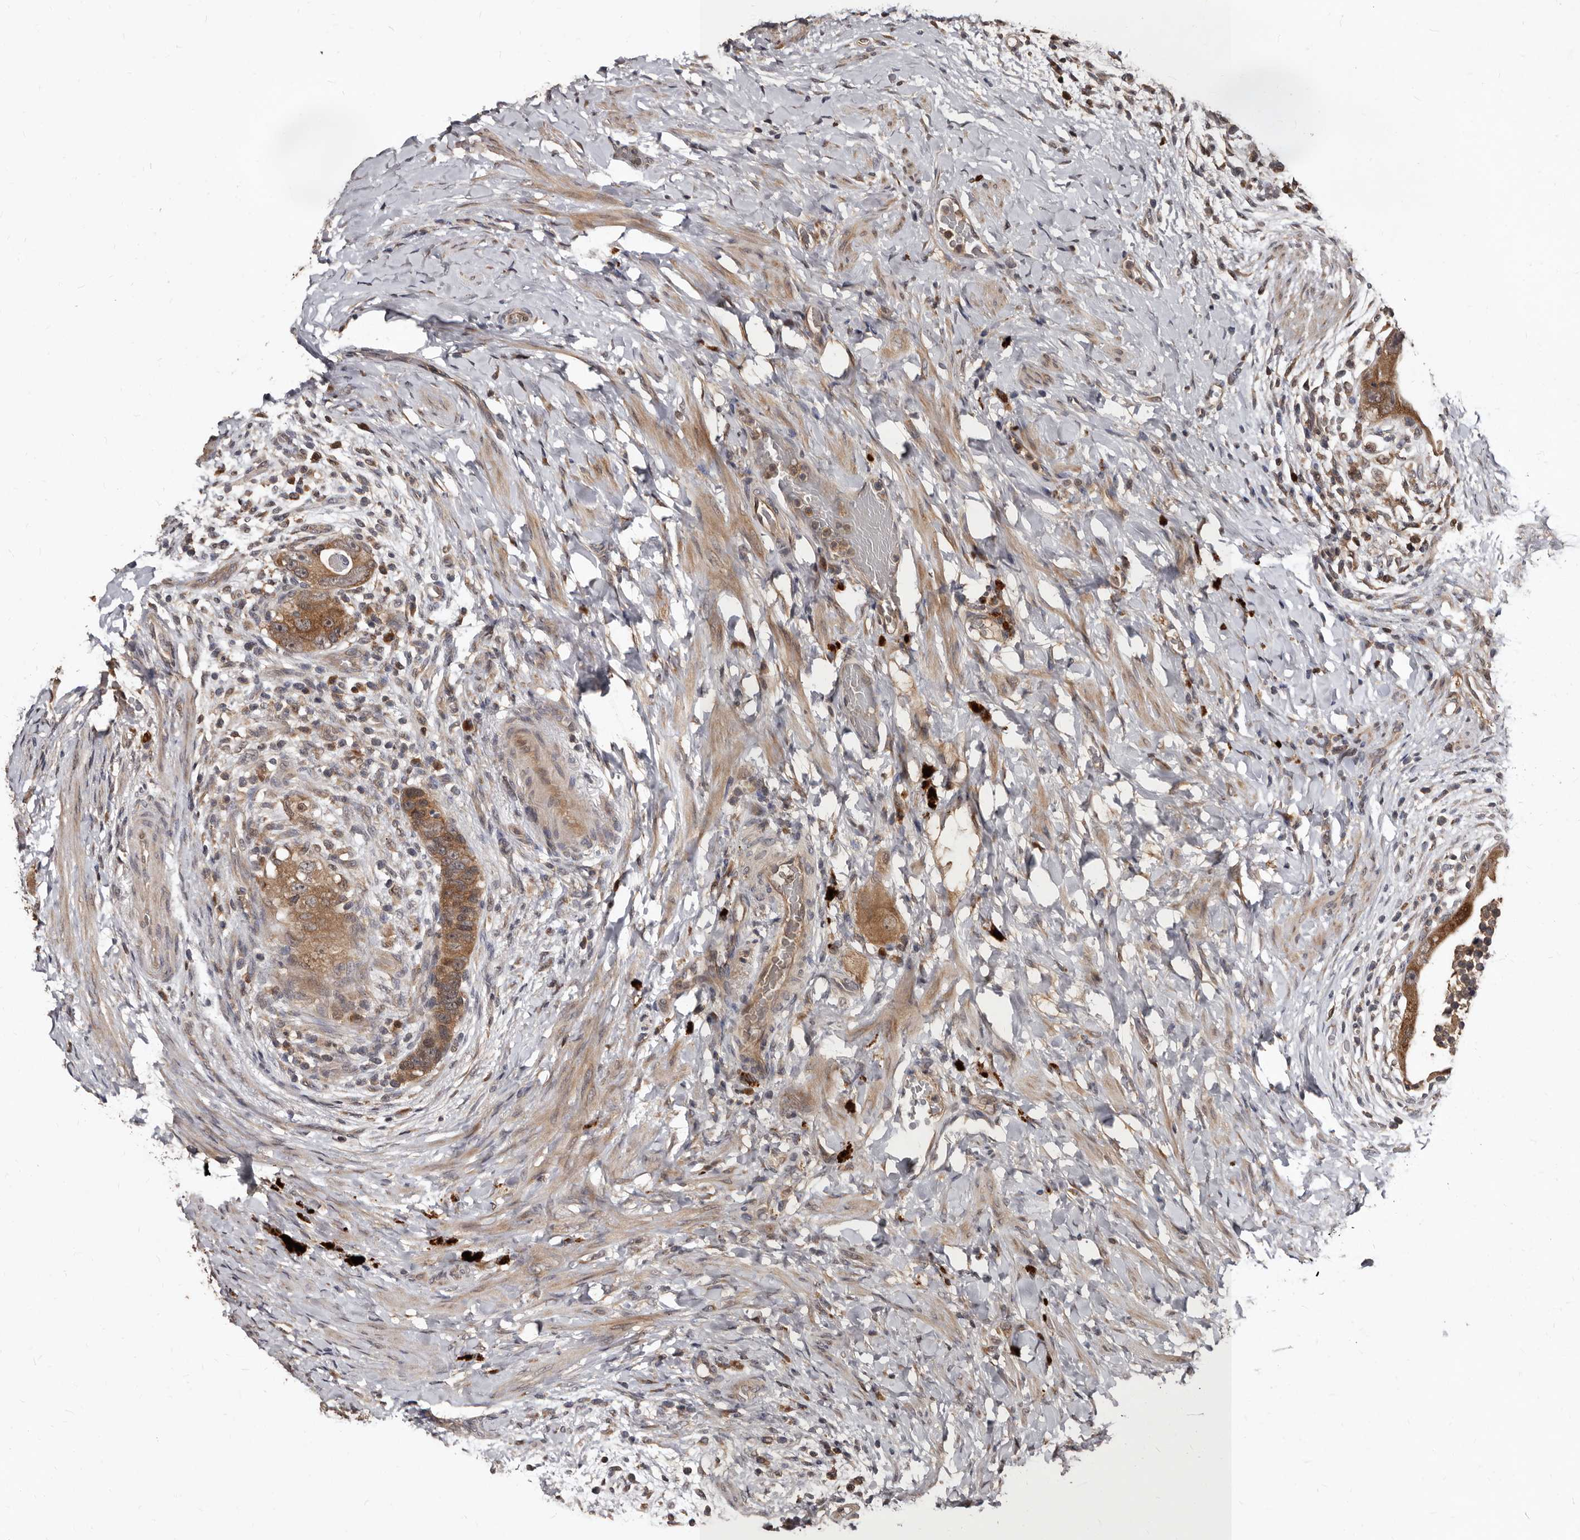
{"staining": {"intensity": "moderate", "quantity": ">75%", "location": "cytoplasmic/membranous"}, "tissue": "colorectal cancer", "cell_type": "Tumor cells", "image_type": "cancer", "snomed": [{"axis": "morphology", "description": "Adenocarcinoma, NOS"}, {"axis": "topography", "description": "Rectum"}], "caption": "About >75% of tumor cells in human colorectal cancer (adenocarcinoma) exhibit moderate cytoplasmic/membranous protein expression as visualized by brown immunohistochemical staining.", "gene": "PMVK", "patient": {"sex": "male", "age": 59}}